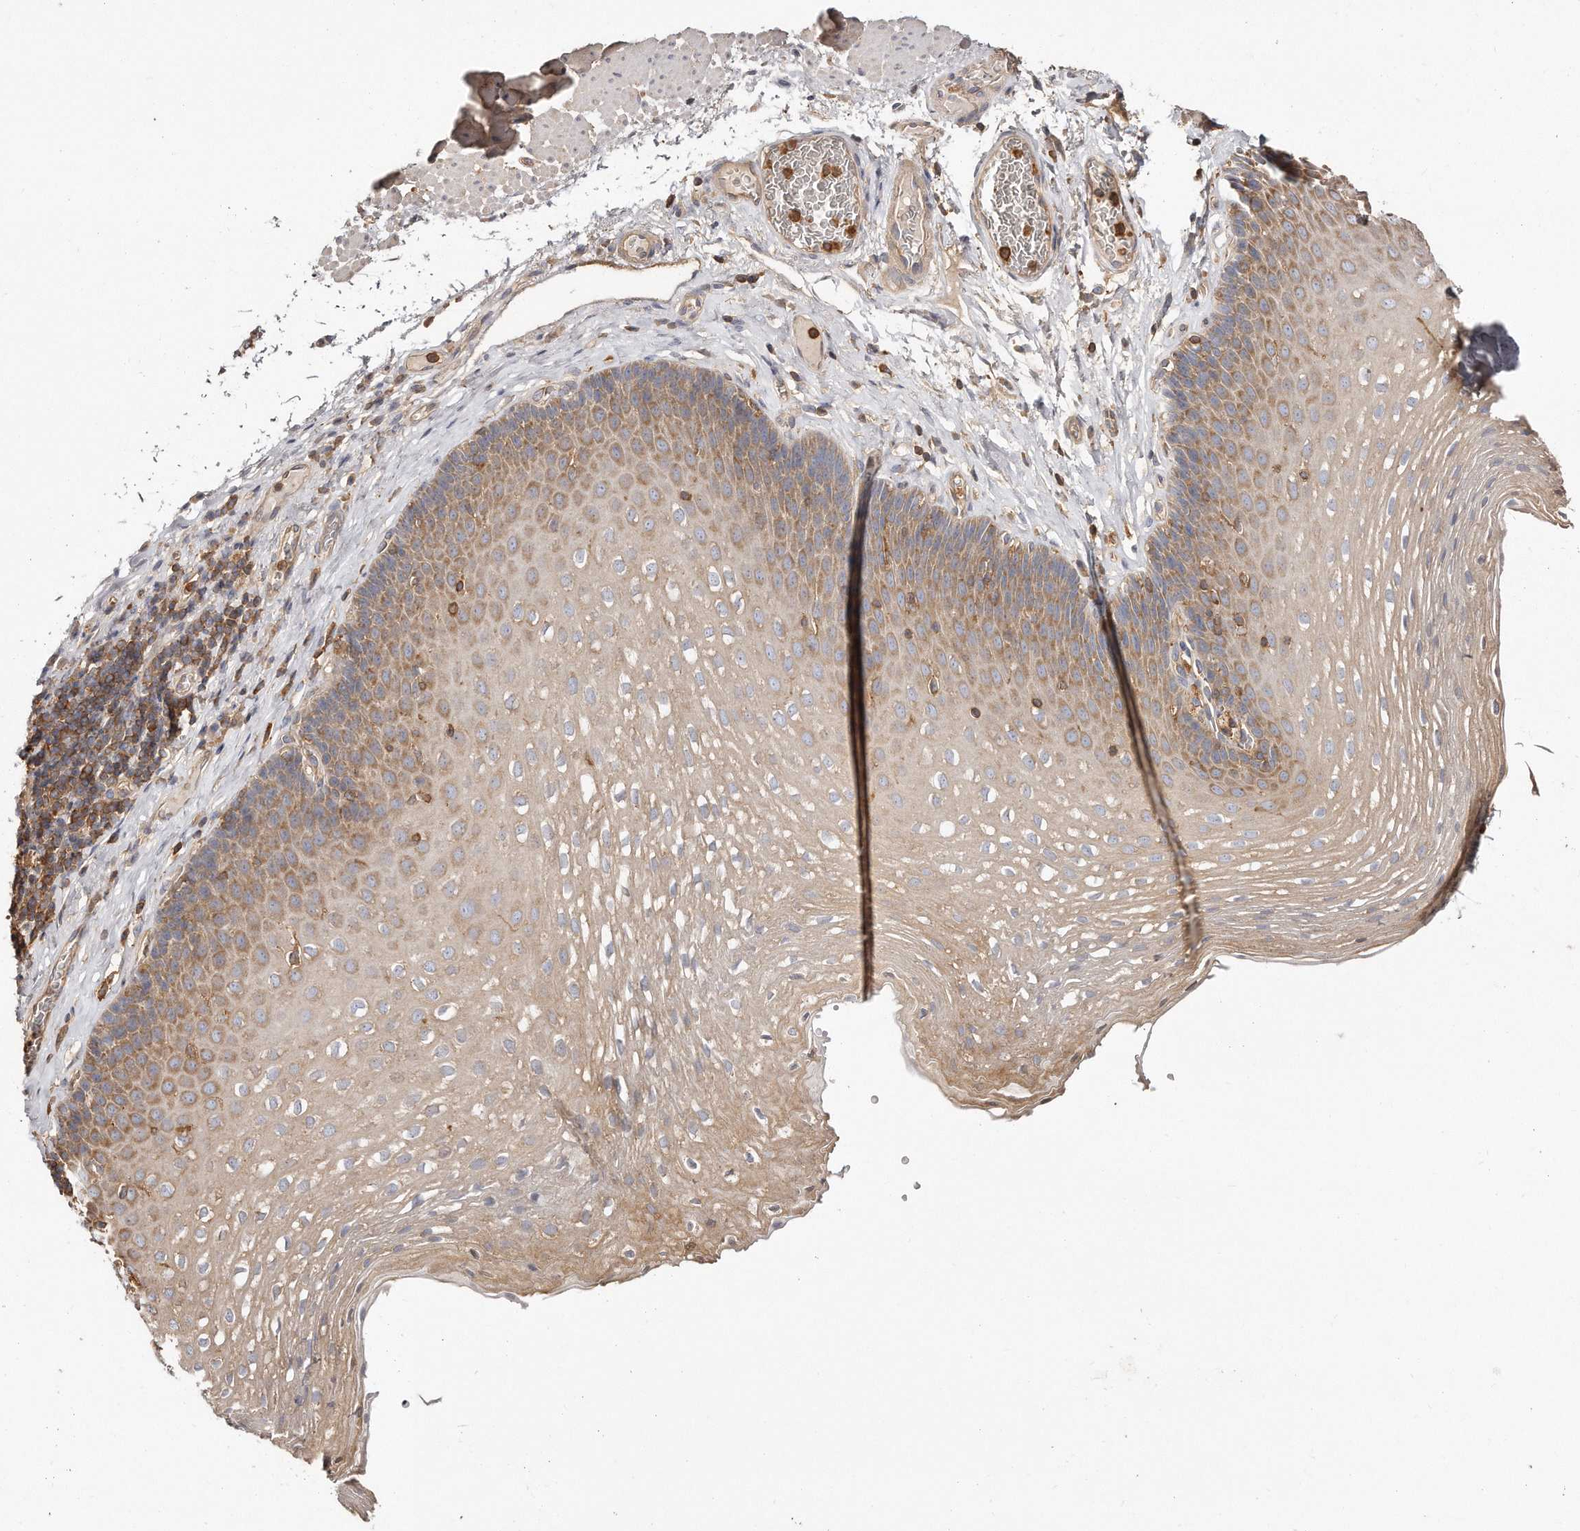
{"staining": {"intensity": "moderate", "quantity": "<25%", "location": "cytoplasmic/membranous"}, "tissue": "esophagus", "cell_type": "Squamous epithelial cells", "image_type": "normal", "snomed": [{"axis": "morphology", "description": "Normal tissue, NOS"}, {"axis": "topography", "description": "Esophagus"}], "caption": "About <25% of squamous epithelial cells in benign human esophagus demonstrate moderate cytoplasmic/membranous protein positivity as visualized by brown immunohistochemical staining.", "gene": "CAP1", "patient": {"sex": "female", "age": 66}}